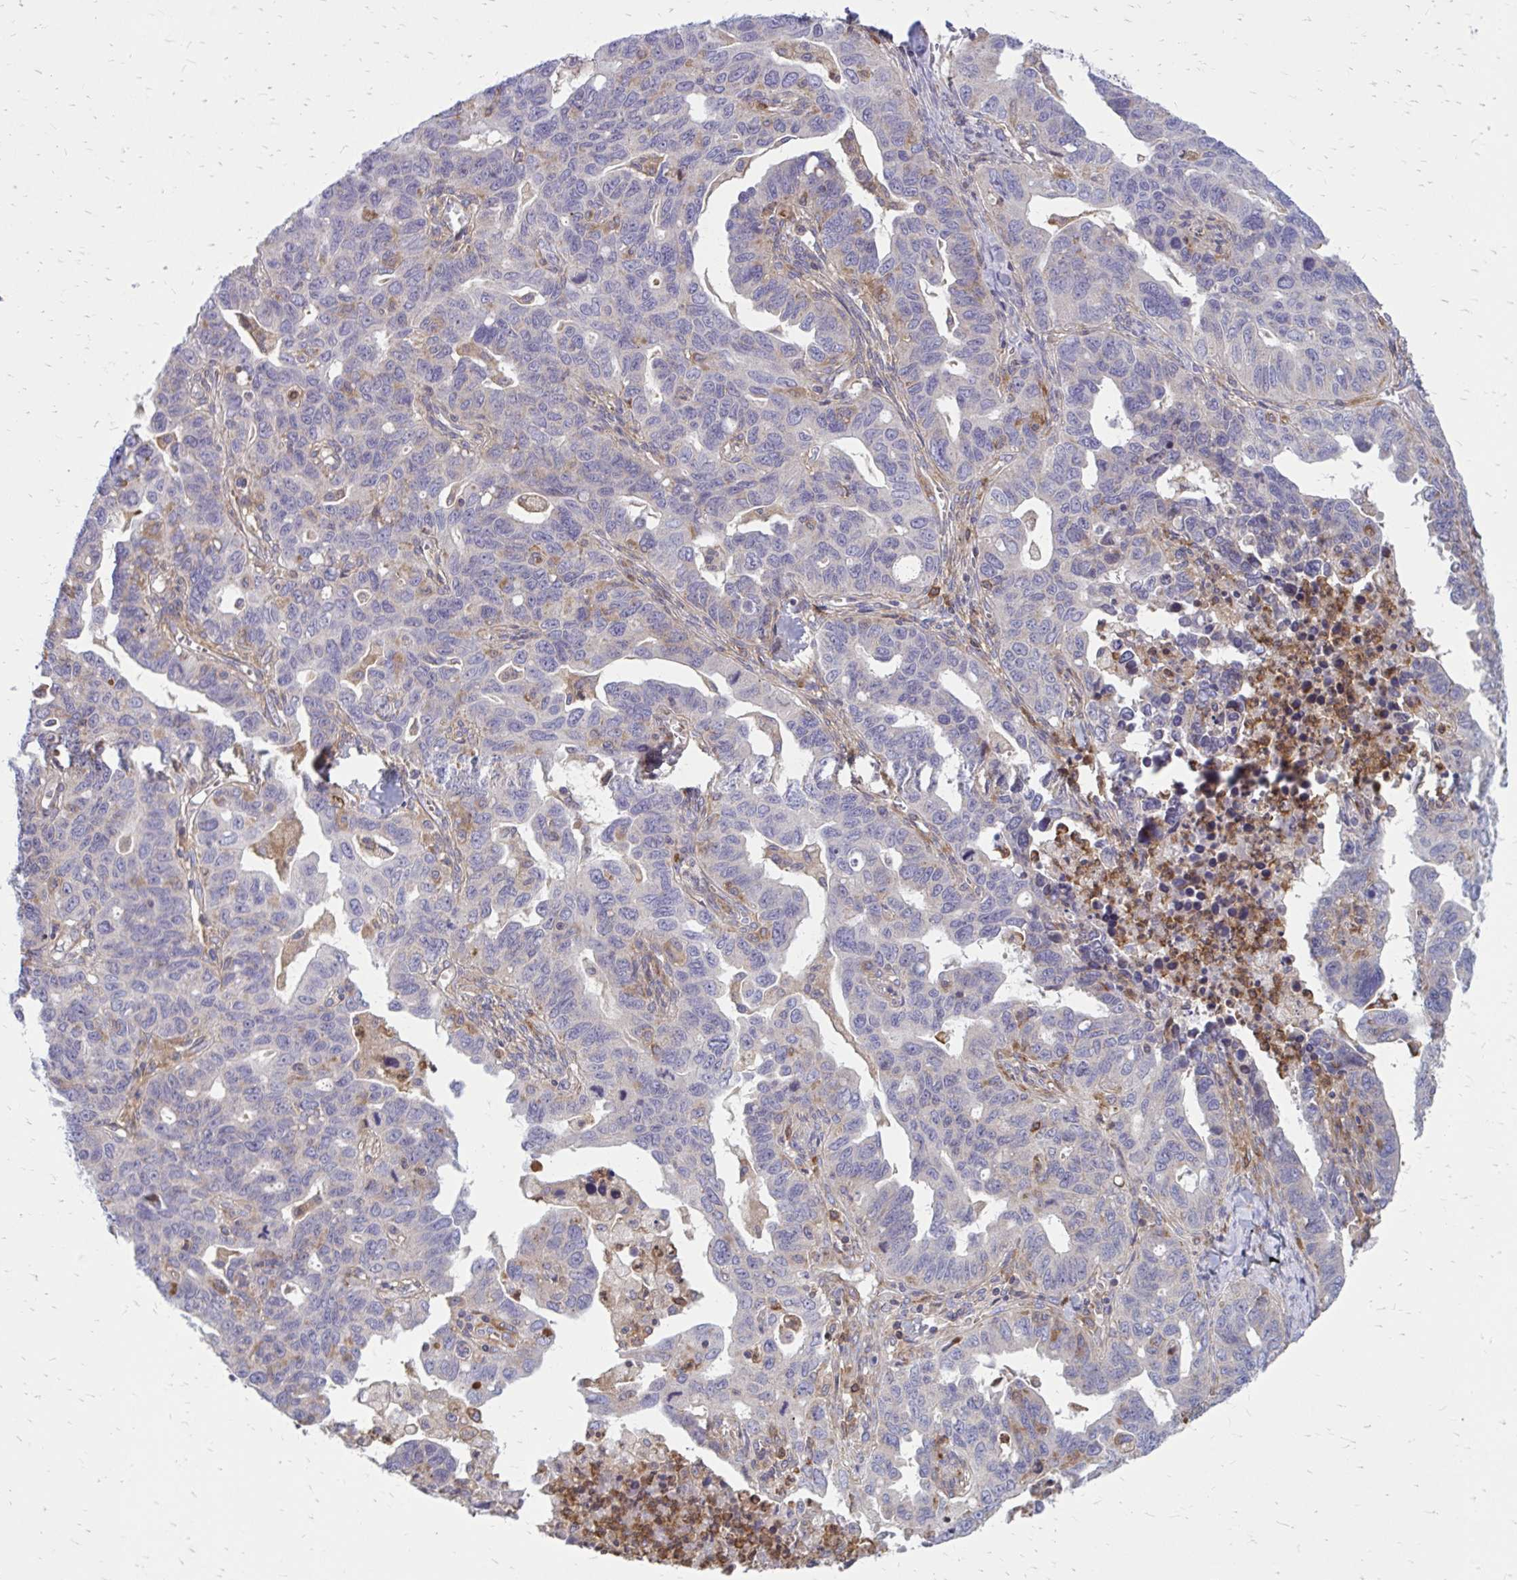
{"staining": {"intensity": "negative", "quantity": "none", "location": "none"}, "tissue": "ovarian cancer", "cell_type": "Tumor cells", "image_type": "cancer", "snomed": [{"axis": "morphology", "description": "Cystadenocarcinoma, serous, NOS"}, {"axis": "topography", "description": "Ovary"}], "caption": "Tumor cells show no significant expression in ovarian cancer.", "gene": "ASAP1", "patient": {"sex": "female", "age": 69}}